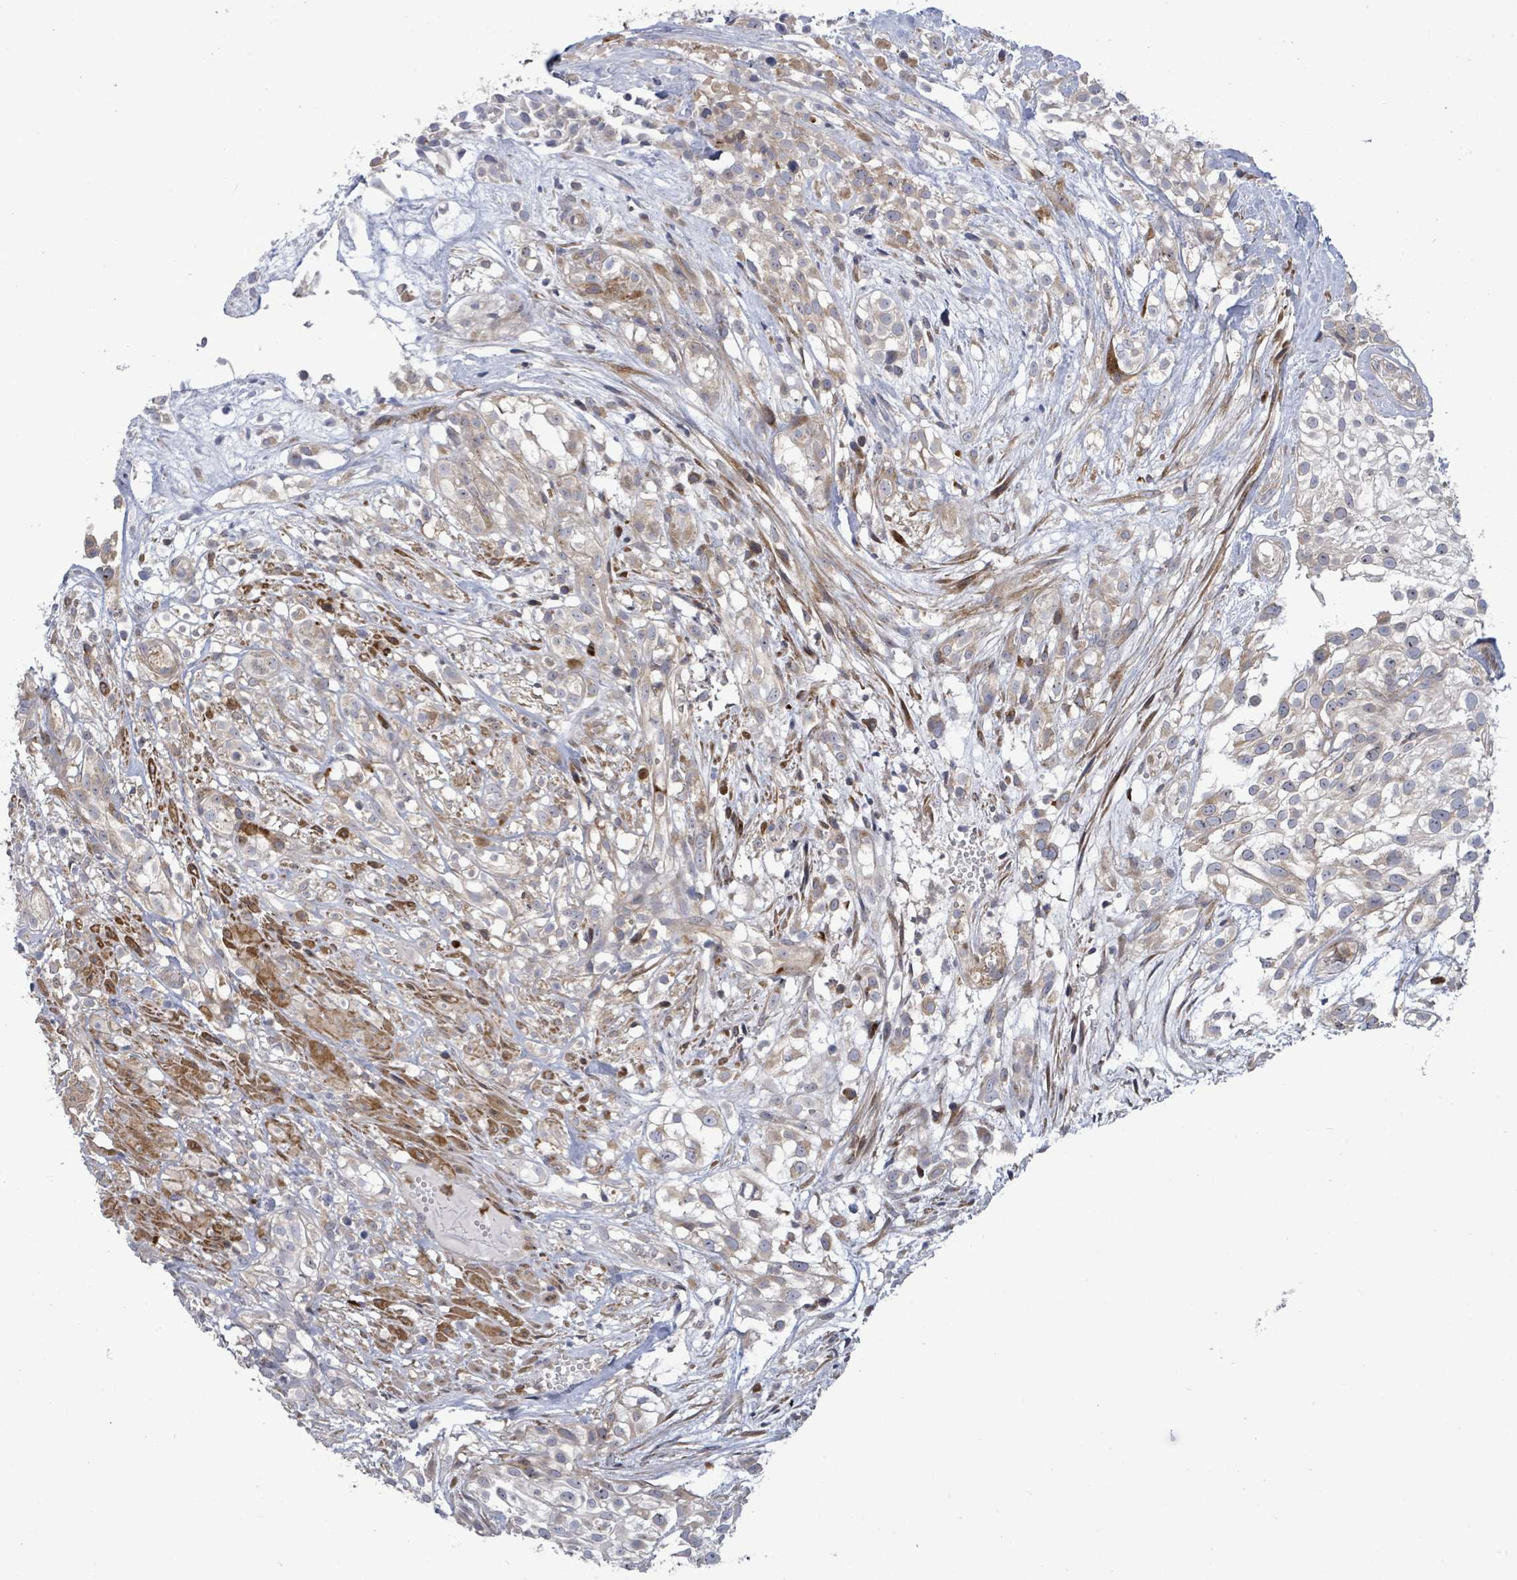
{"staining": {"intensity": "weak", "quantity": "<25%", "location": "cytoplasmic/membranous"}, "tissue": "urothelial cancer", "cell_type": "Tumor cells", "image_type": "cancer", "snomed": [{"axis": "morphology", "description": "Urothelial carcinoma, High grade"}, {"axis": "topography", "description": "Urinary bladder"}], "caption": "High-grade urothelial carcinoma was stained to show a protein in brown. There is no significant positivity in tumor cells.", "gene": "SAR1A", "patient": {"sex": "male", "age": 56}}